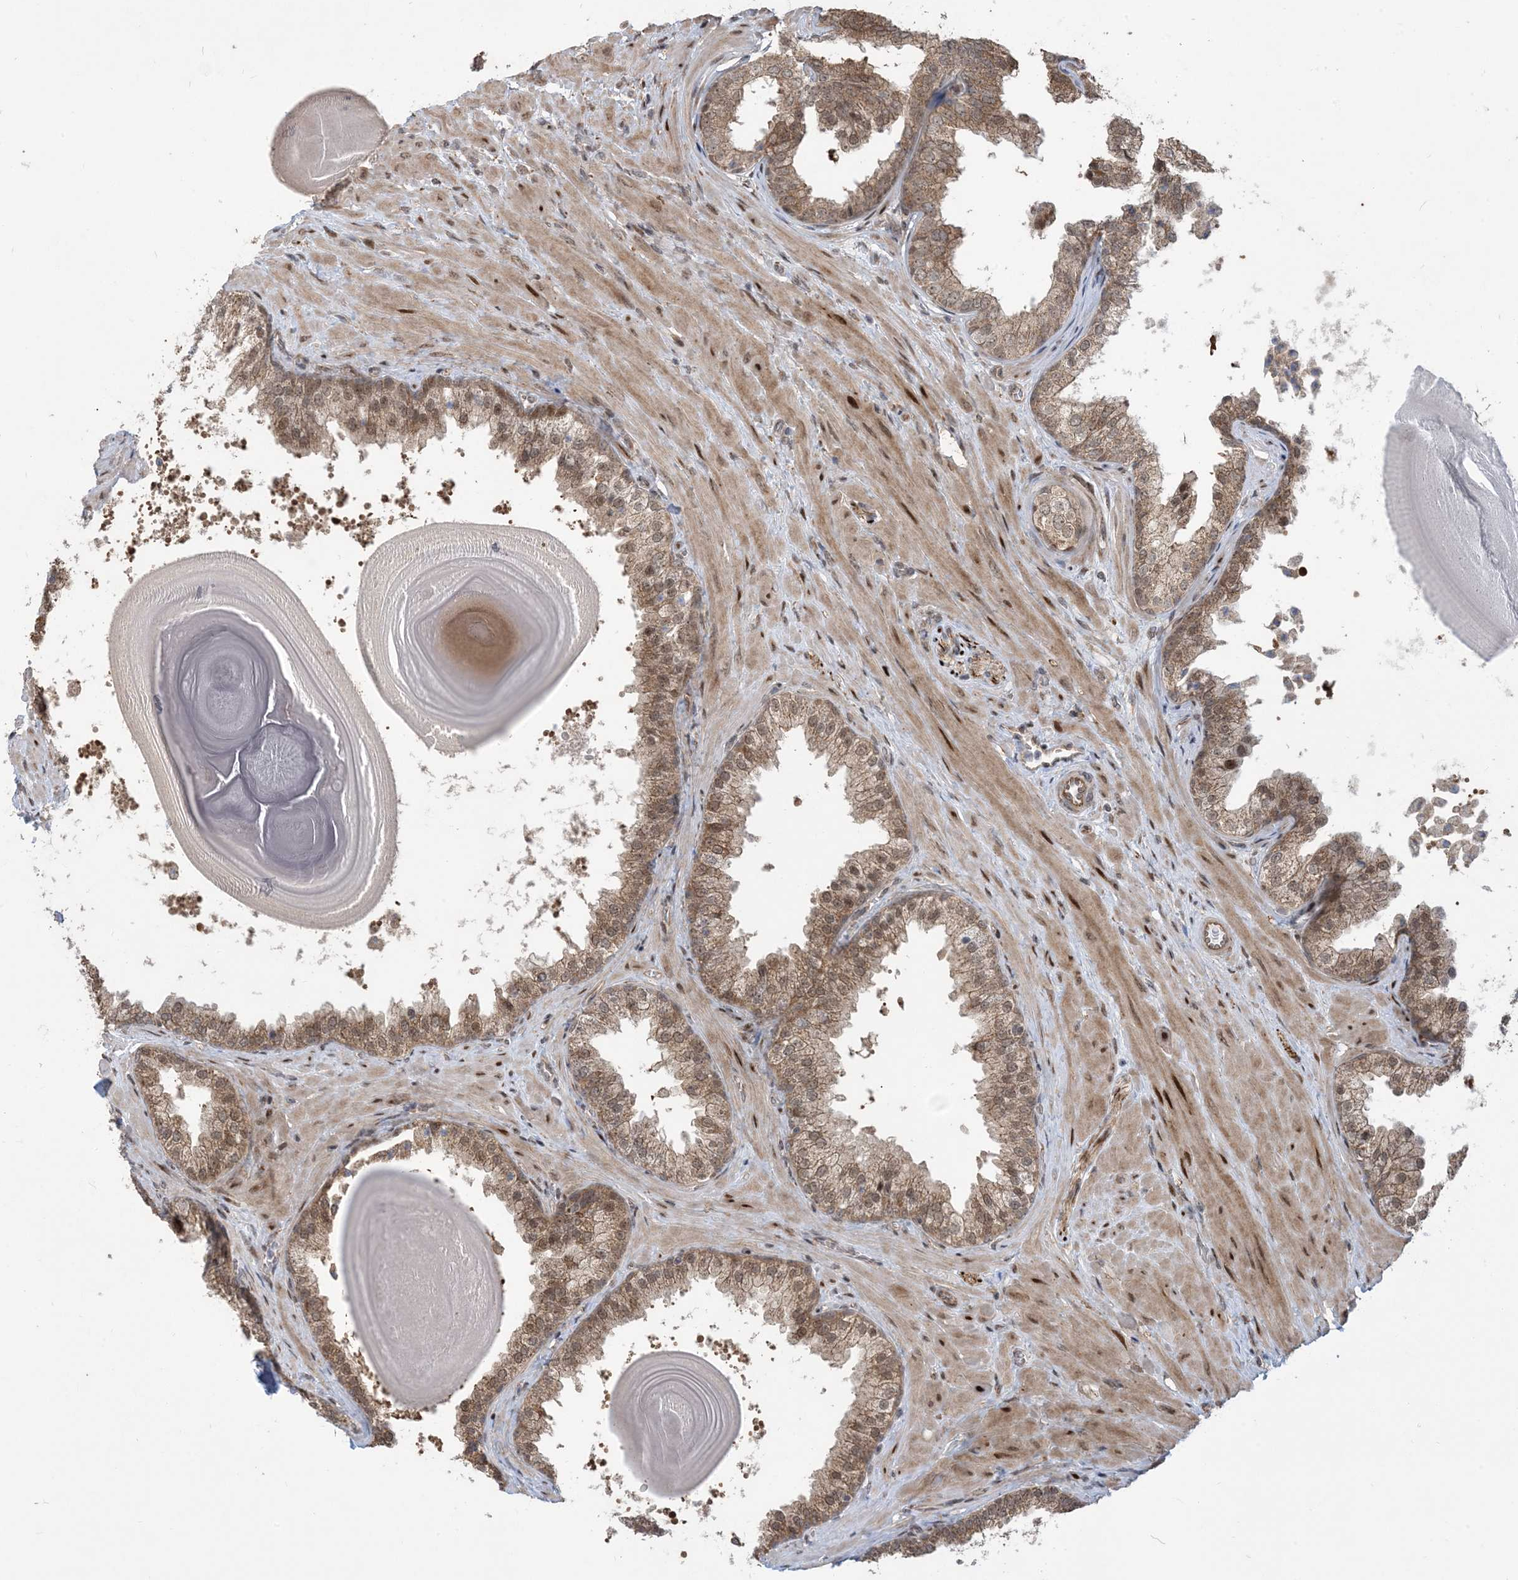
{"staining": {"intensity": "moderate", "quantity": "25%-75%", "location": "cytoplasmic/membranous,nuclear"}, "tissue": "prostate", "cell_type": "Glandular cells", "image_type": "normal", "snomed": [{"axis": "morphology", "description": "Normal tissue, NOS"}, {"axis": "topography", "description": "Prostate"}], "caption": "The immunohistochemical stain highlights moderate cytoplasmic/membranous,nuclear expression in glandular cells of unremarkable prostate. The staining is performed using DAB brown chromogen to label protein expression. The nuclei are counter-stained blue using hematoxylin.", "gene": "FAM9B", "patient": {"sex": "male", "age": 48}}